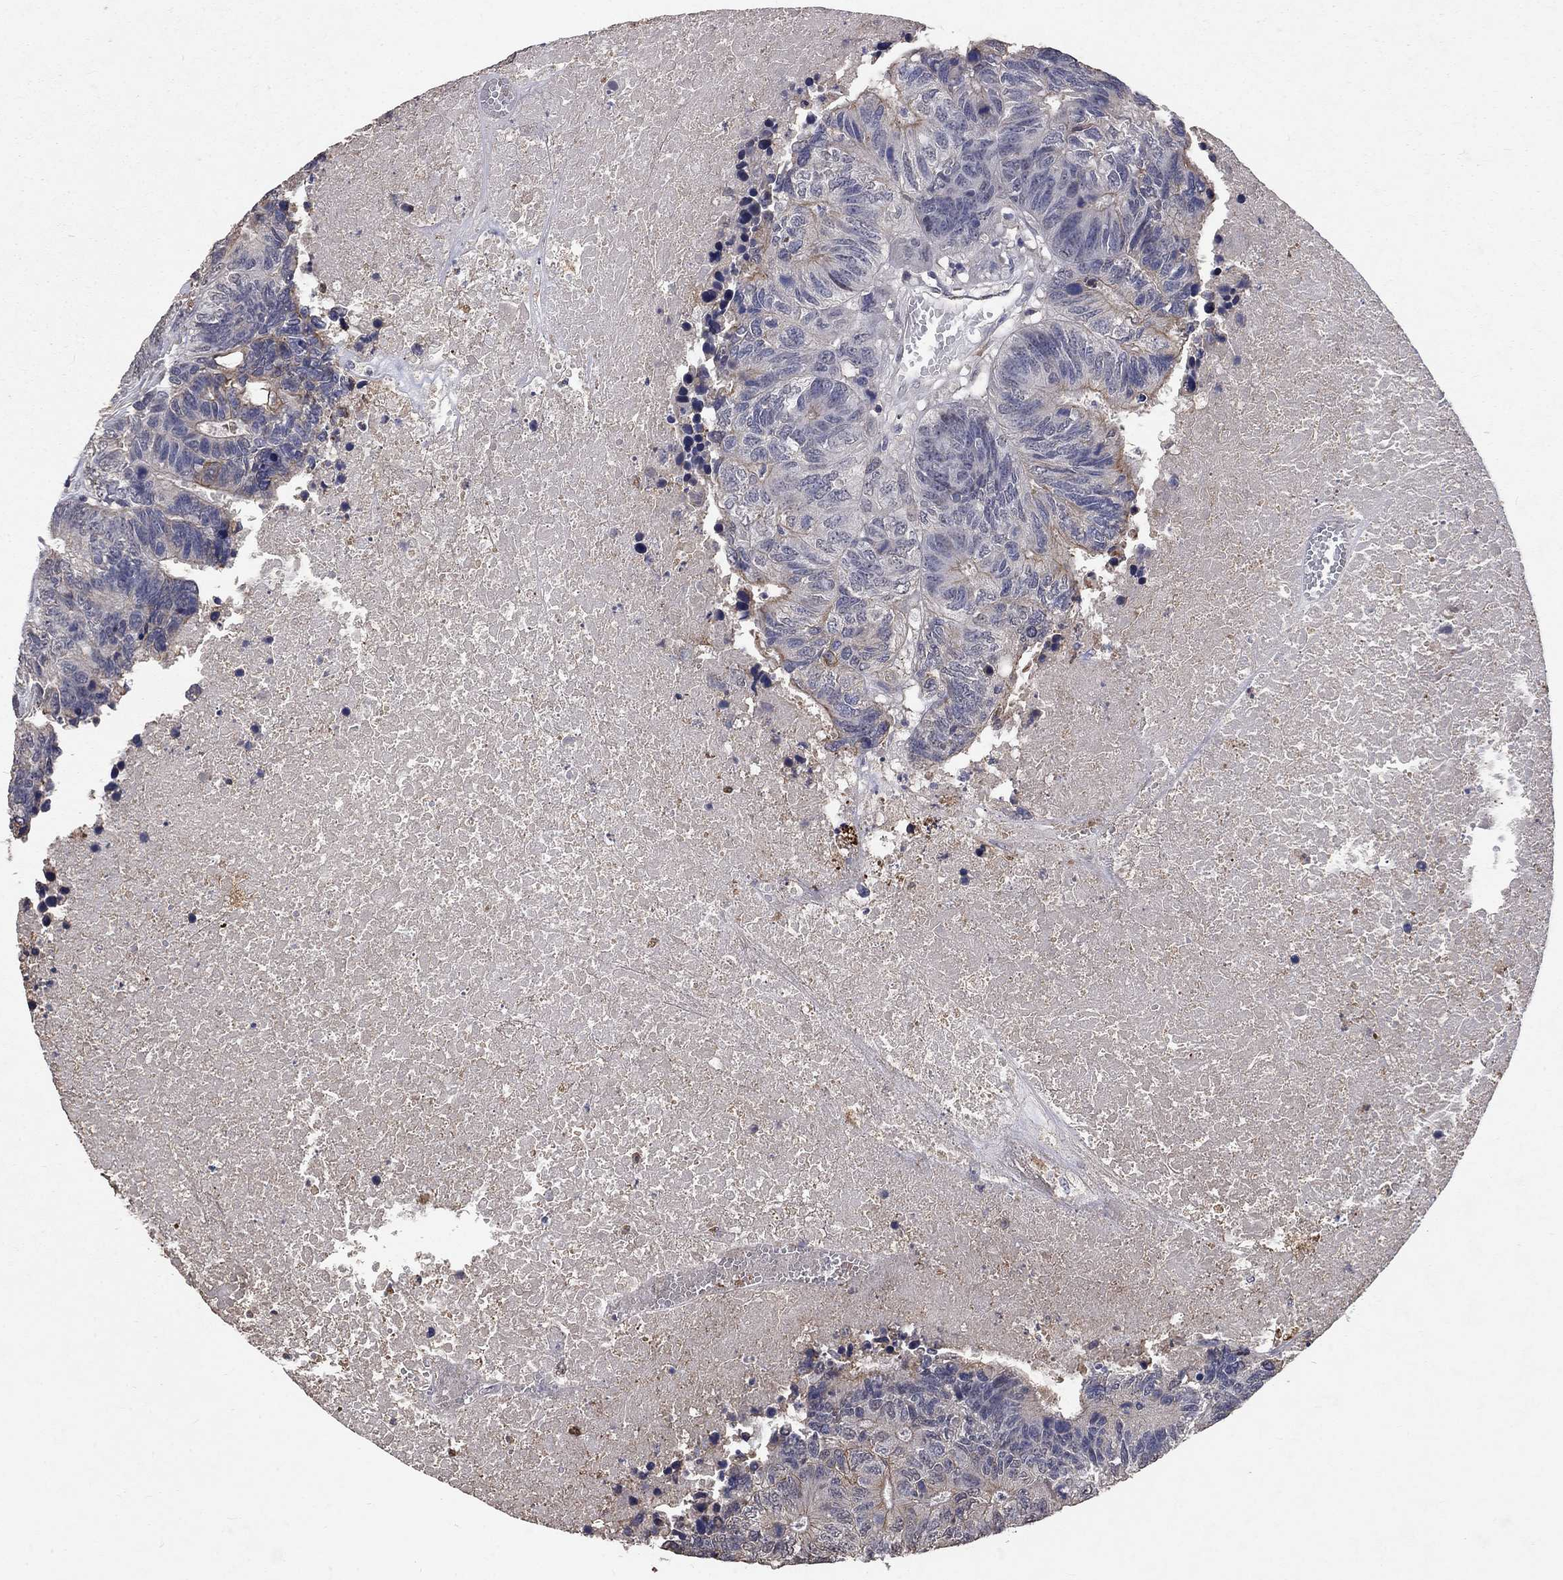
{"staining": {"intensity": "moderate", "quantity": "<25%", "location": "cytoplasmic/membranous"}, "tissue": "colorectal cancer", "cell_type": "Tumor cells", "image_type": "cancer", "snomed": [{"axis": "morphology", "description": "Adenocarcinoma, NOS"}, {"axis": "topography", "description": "Colon"}], "caption": "Immunohistochemistry image of human colorectal cancer (adenocarcinoma) stained for a protein (brown), which shows low levels of moderate cytoplasmic/membranous expression in about <25% of tumor cells.", "gene": "CHST5", "patient": {"sex": "female", "age": 48}}